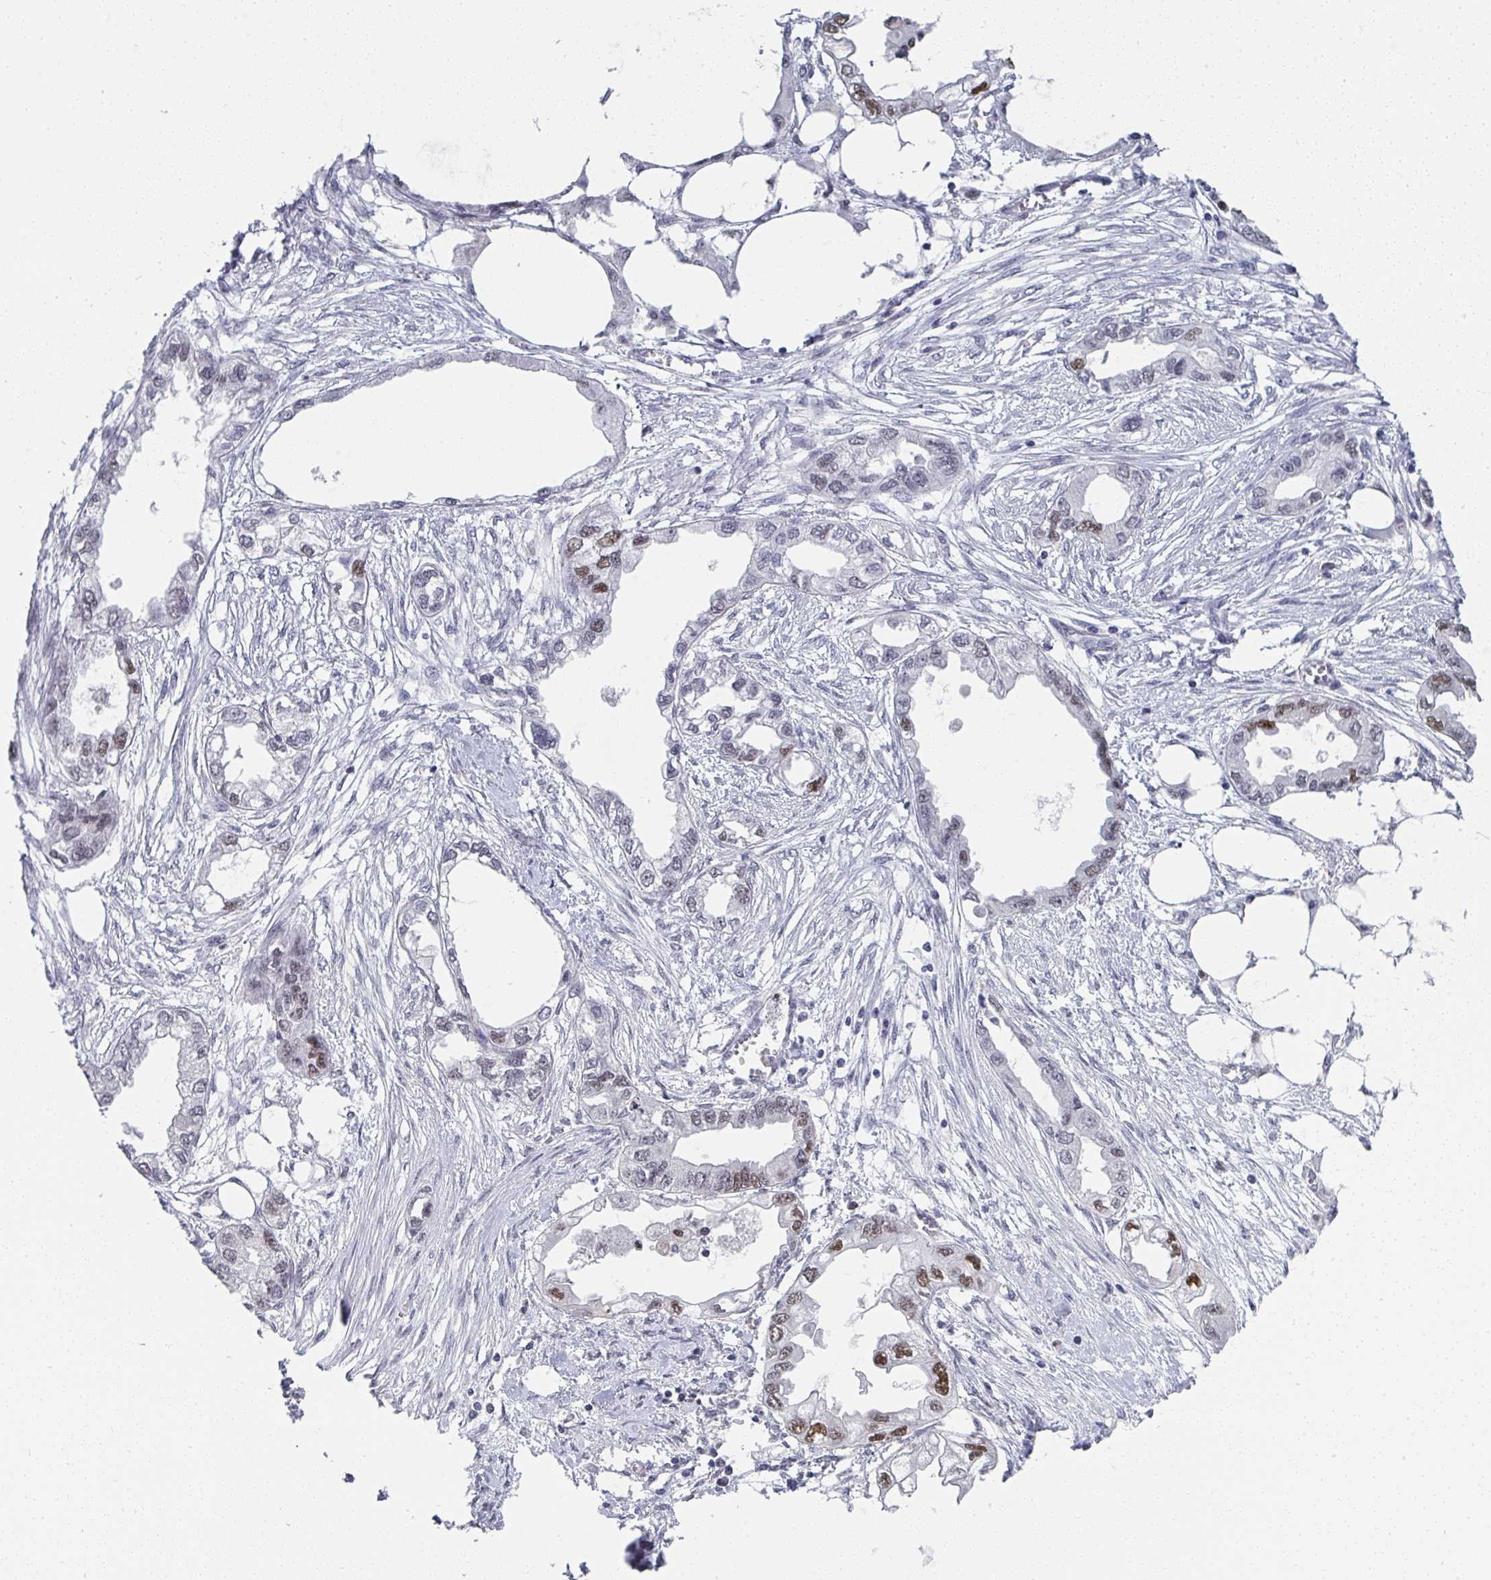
{"staining": {"intensity": "moderate", "quantity": "25%-75%", "location": "nuclear"}, "tissue": "endometrial cancer", "cell_type": "Tumor cells", "image_type": "cancer", "snomed": [{"axis": "morphology", "description": "Adenocarcinoma, NOS"}, {"axis": "morphology", "description": "Adenocarcinoma, metastatic, NOS"}, {"axis": "topography", "description": "Adipose tissue"}, {"axis": "topography", "description": "Endometrium"}], "caption": "Immunohistochemistry of human endometrial cancer (metastatic adenocarcinoma) reveals medium levels of moderate nuclear staining in approximately 25%-75% of tumor cells. Immunohistochemistry stains the protein of interest in brown and the nuclei are stained blue.", "gene": "JDP2", "patient": {"sex": "female", "age": 67}}